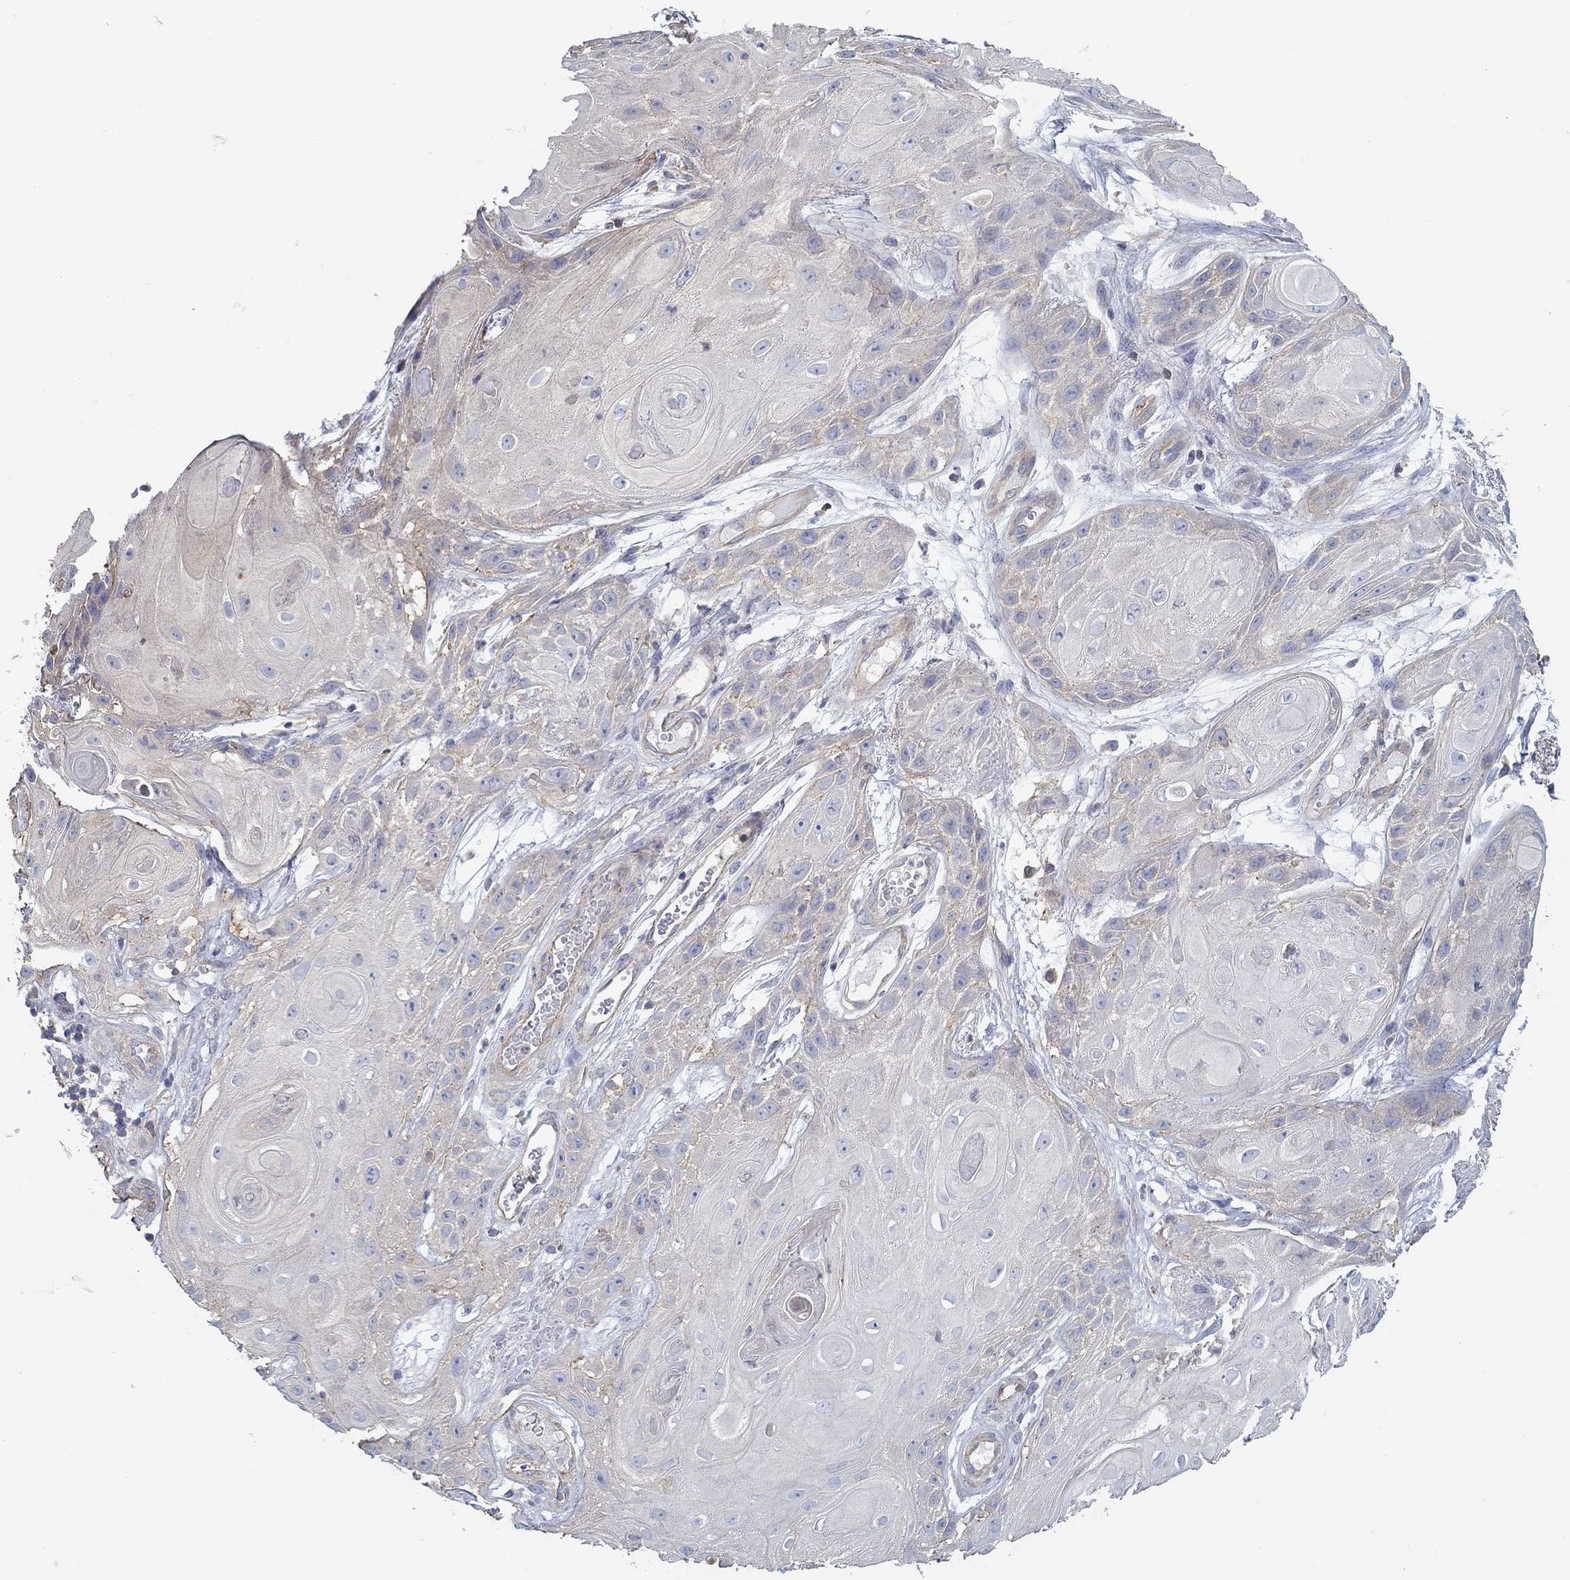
{"staining": {"intensity": "negative", "quantity": "none", "location": "none"}, "tissue": "skin cancer", "cell_type": "Tumor cells", "image_type": "cancer", "snomed": [{"axis": "morphology", "description": "Squamous cell carcinoma, NOS"}, {"axis": "topography", "description": "Skin"}], "caption": "Histopathology image shows no significant protein expression in tumor cells of skin cancer (squamous cell carcinoma).", "gene": "BBOF1", "patient": {"sex": "male", "age": 62}}